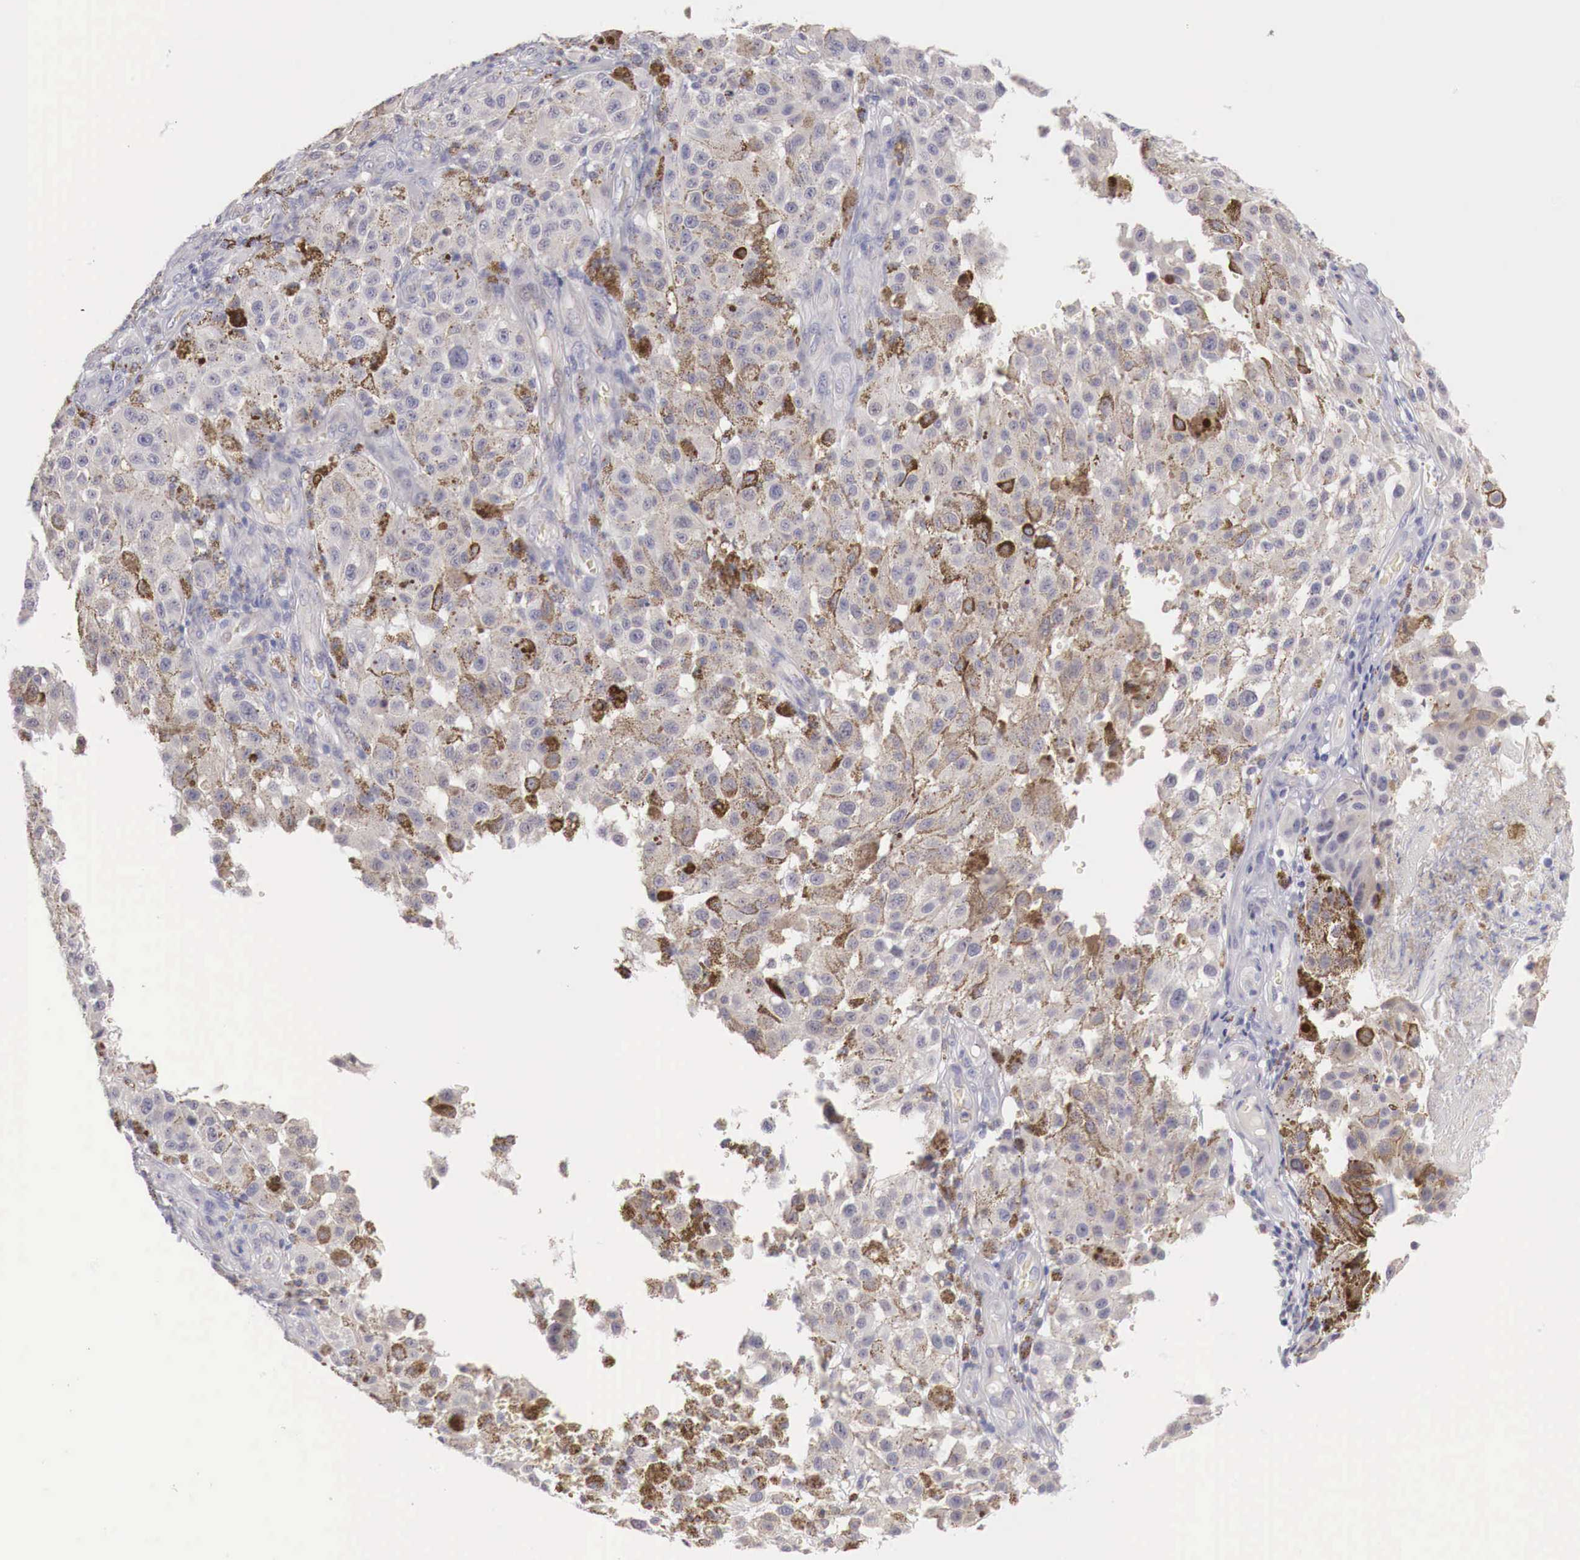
{"staining": {"intensity": "moderate", "quantity": "<25%", "location": "cytoplasmic/membranous"}, "tissue": "melanoma", "cell_type": "Tumor cells", "image_type": "cancer", "snomed": [{"axis": "morphology", "description": "Malignant melanoma, NOS"}, {"axis": "topography", "description": "Skin"}], "caption": "The immunohistochemical stain labels moderate cytoplasmic/membranous positivity in tumor cells of melanoma tissue.", "gene": "TRIM13", "patient": {"sex": "female", "age": 64}}